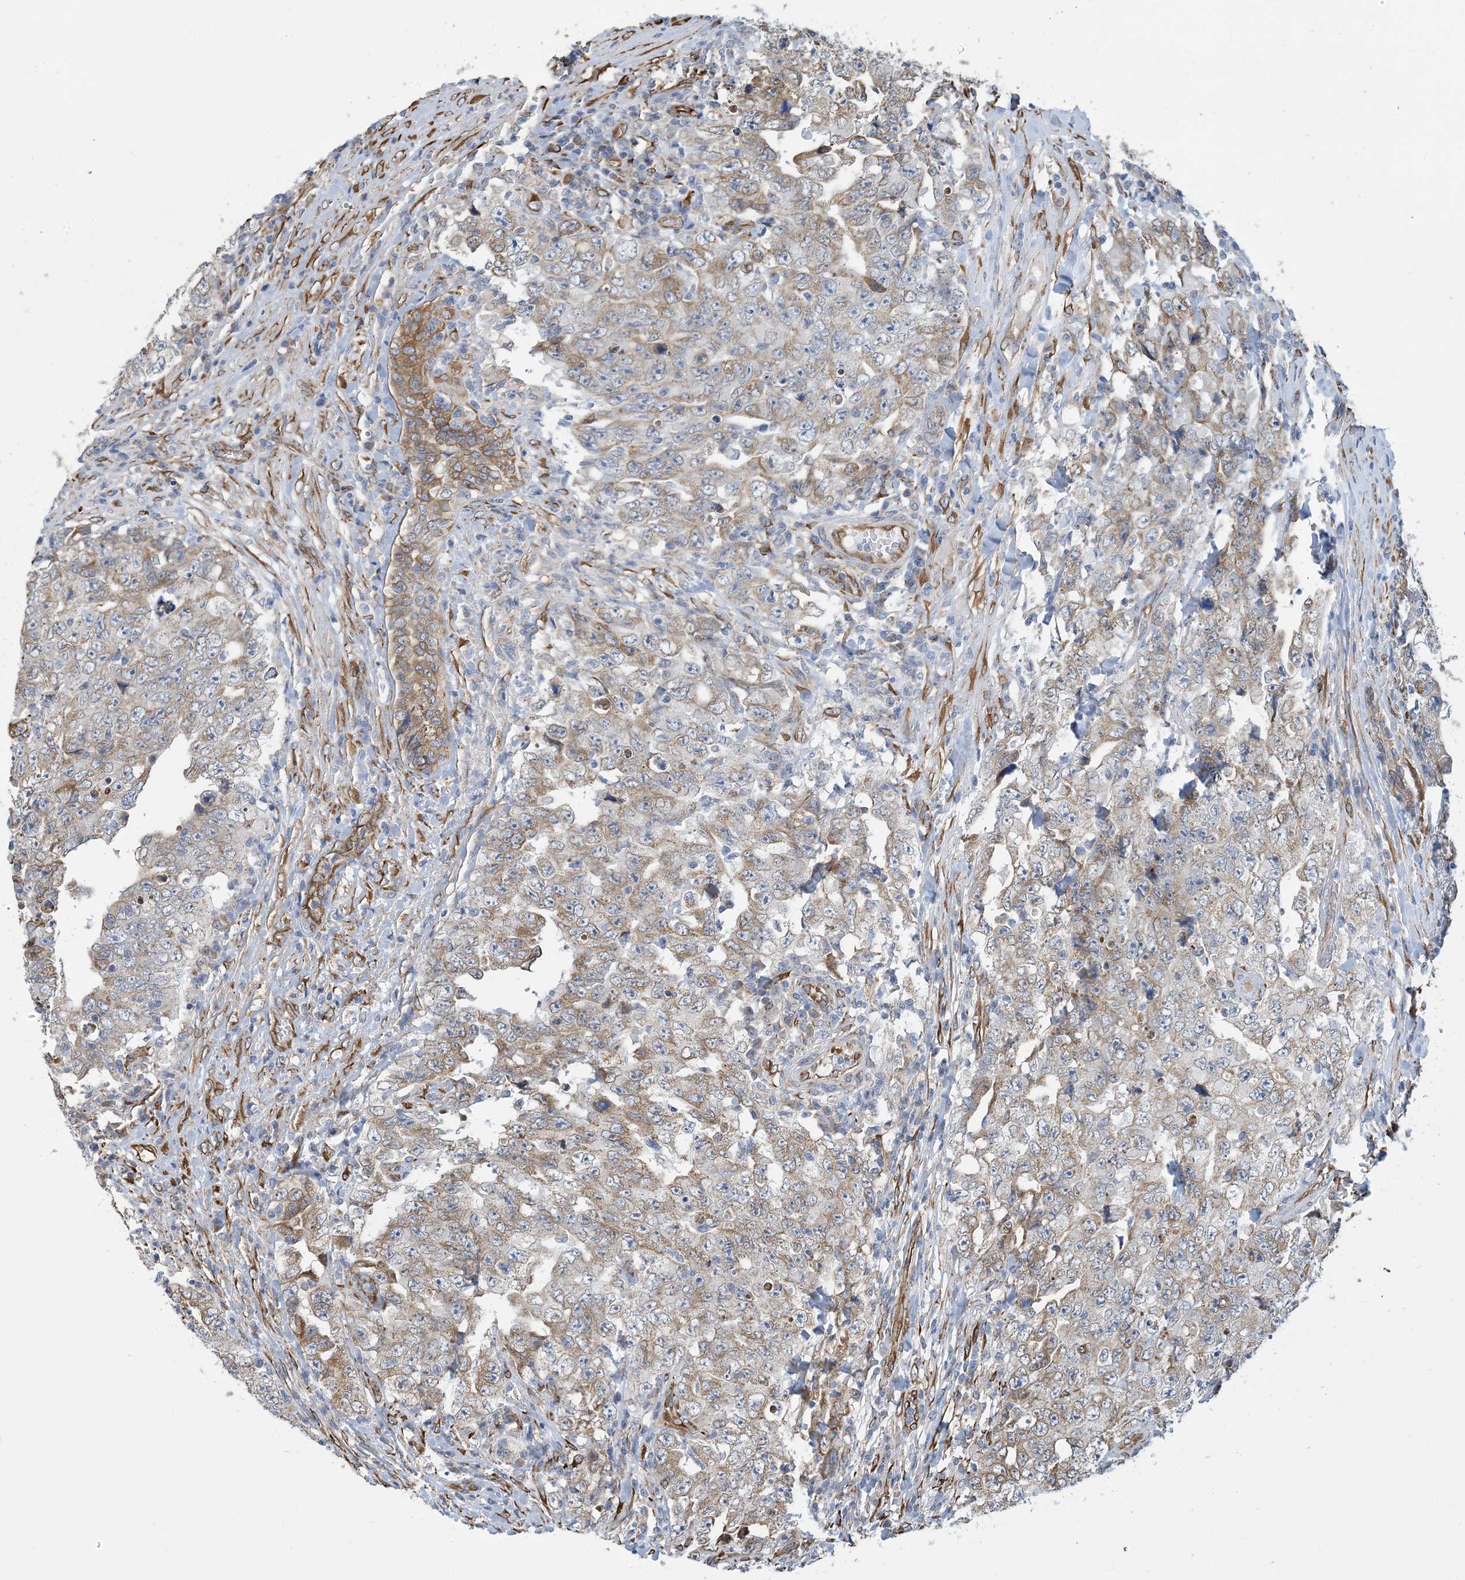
{"staining": {"intensity": "weak", "quantity": ">75%", "location": "cytoplasmic/membranous"}, "tissue": "testis cancer", "cell_type": "Tumor cells", "image_type": "cancer", "snomed": [{"axis": "morphology", "description": "Carcinoma, Embryonal, NOS"}, {"axis": "topography", "description": "Testis"}], "caption": "IHC histopathology image of neoplastic tissue: embryonal carcinoma (testis) stained using IHC shows low levels of weak protein expression localized specifically in the cytoplasmic/membranous of tumor cells, appearing as a cytoplasmic/membranous brown color.", "gene": "CCDC14", "patient": {"sex": "male", "age": 26}}